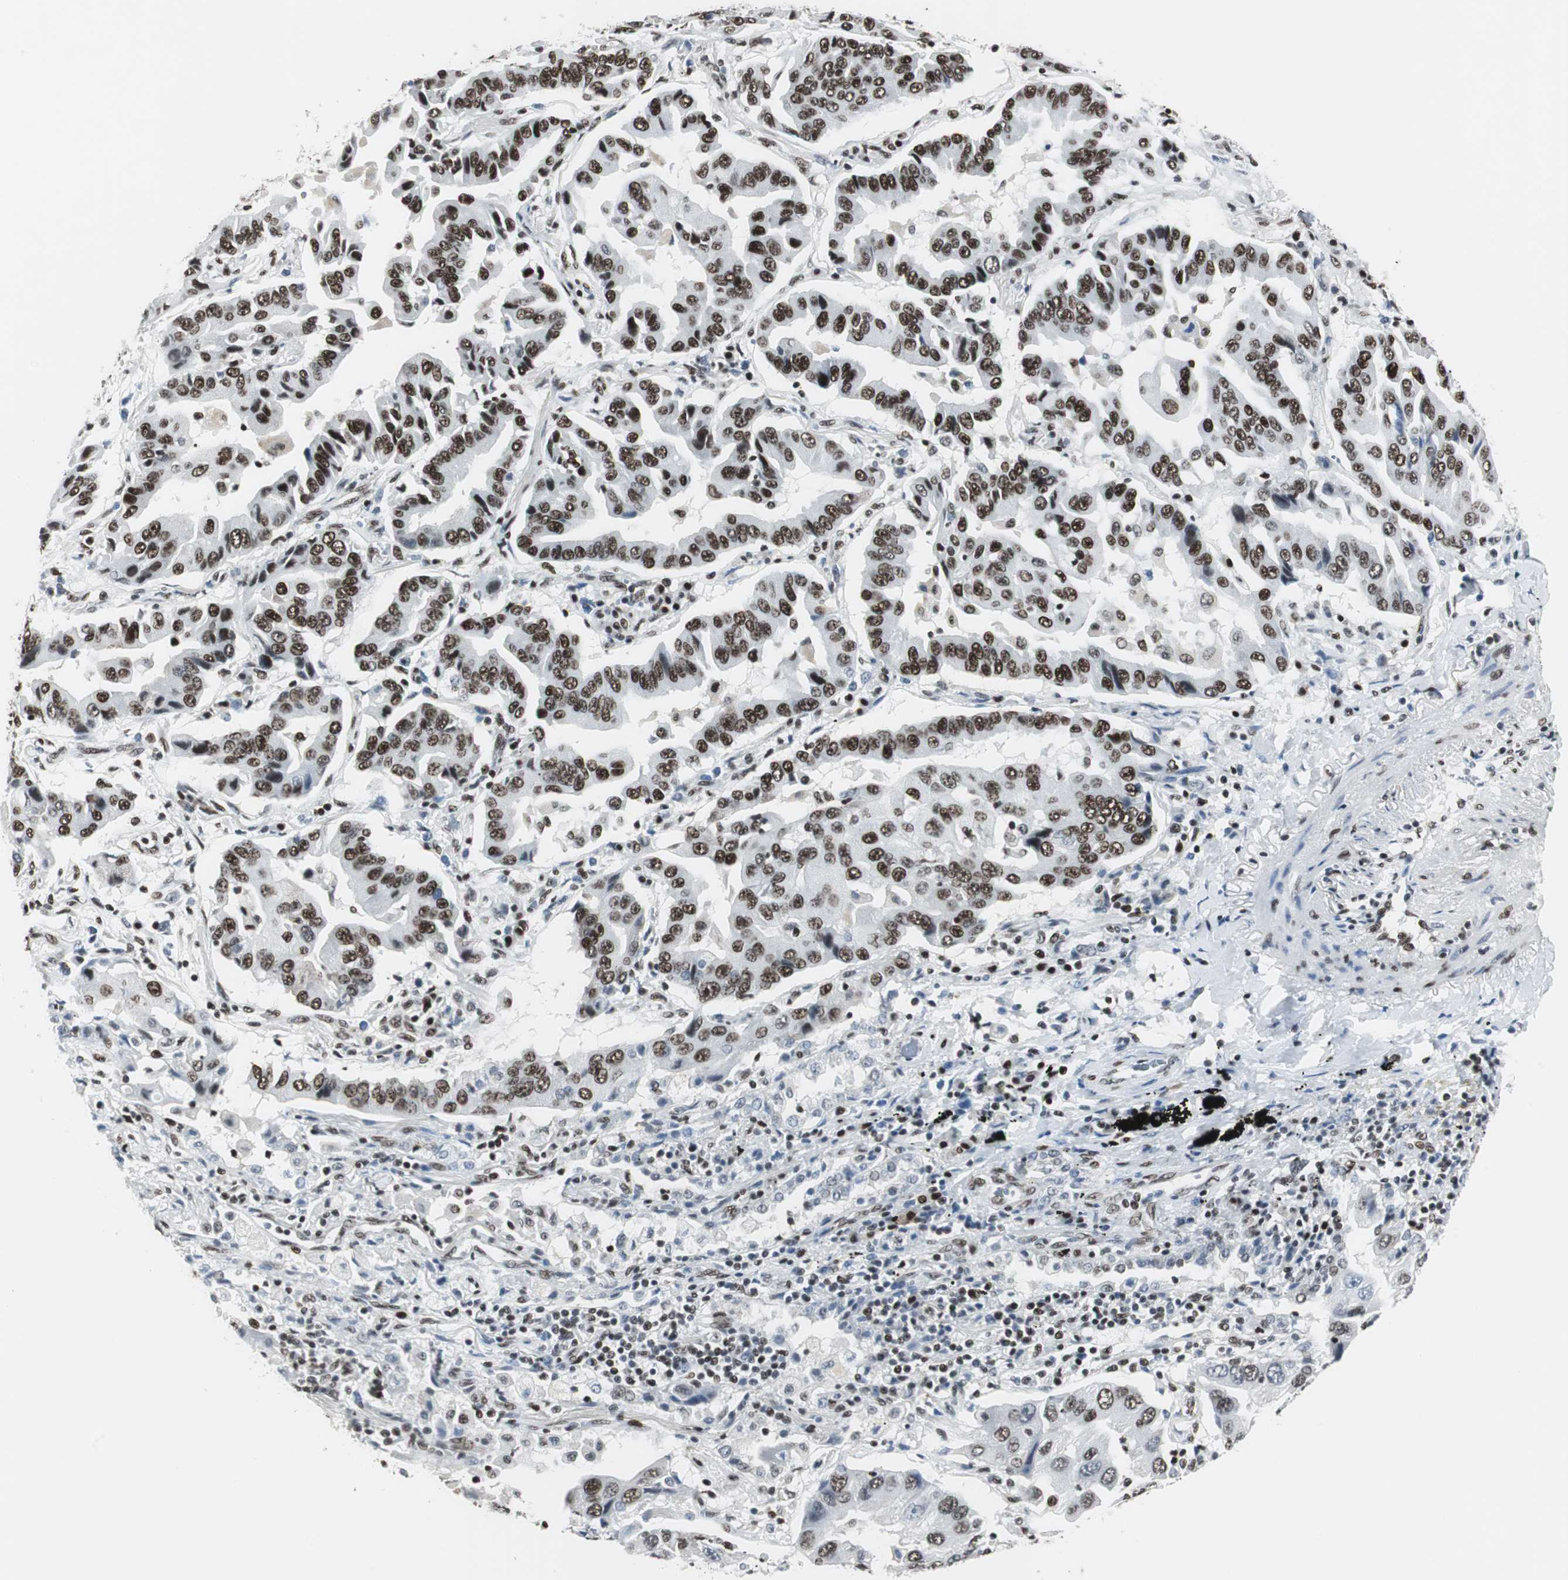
{"staining": {"intensity": "strong", "quantity": ">75%", "location": "nuclear"}, "tissue": "lung cancer", "cell_type": "Tumor cells", "image_type": "cancer", "snomed": [{"axis": "morphology", "description": "Adenocarcinoma, NOS"}, {"axis": "topography", "description": "Lung"}], "caption": "Strong nuclear positivity is appreciated in approximately >75% of tumor cells in adenocarcinoma (lung).", "gene": "MEF2D", "patient": {"sex": "female", "age": 65}}